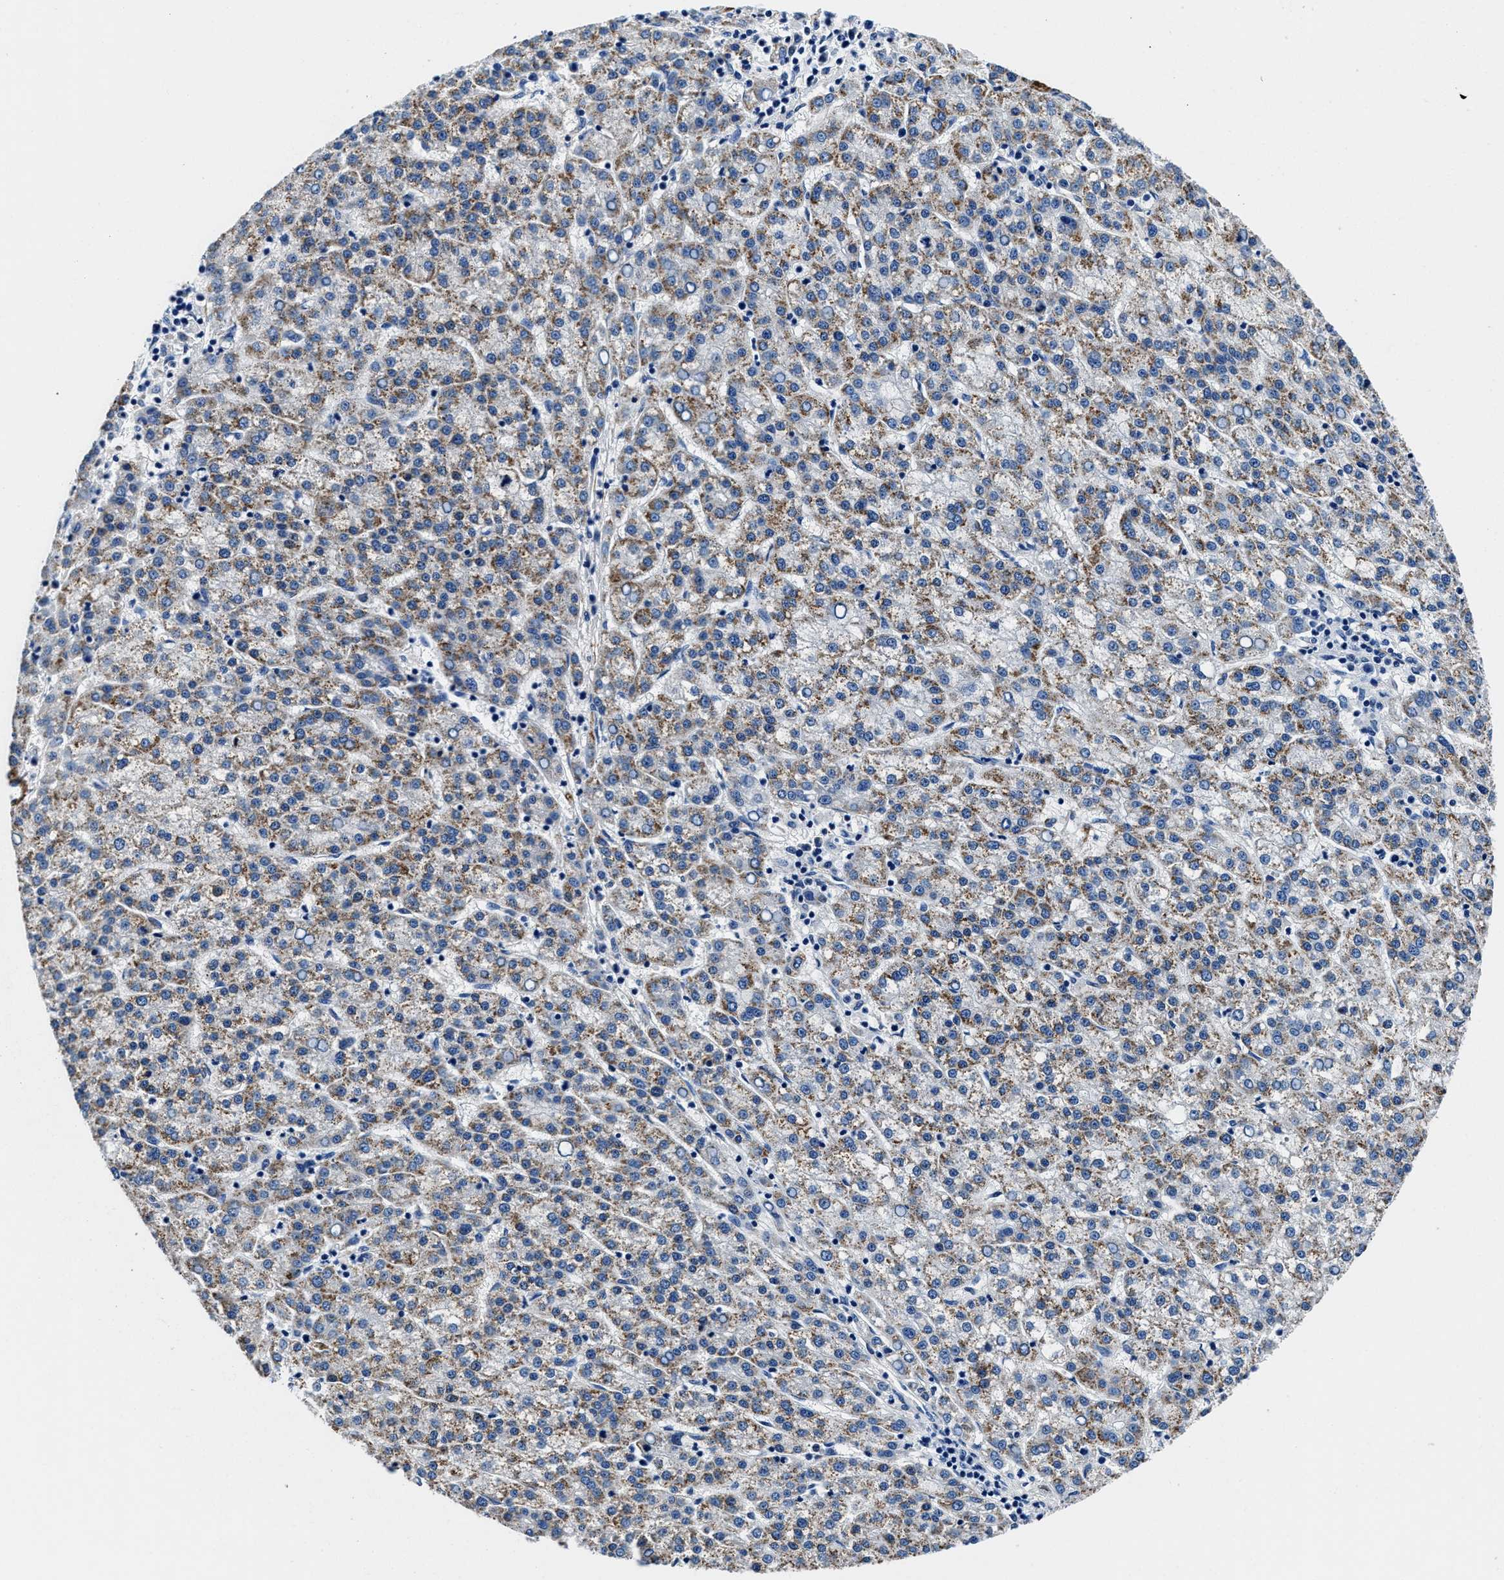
{"staining": {"intensity": "moderate", "quantity": "25%-75%", "location": "cytoplasmic/membranous"}, "tissue": "liver cancer", "cell_type": "Tumor cells", "image_type": "cancer", "snomed": [{"axis": "morphology", "description": "Carcinoma, Hepatocellular, NOS"}, {"axis": "topography", "description": "Liver"}], "caption": "There is medium levels of moderate cytoplasmic/membranous staining in tumor cells of liver cancer (hepatocellular carcinoma), as demonstrated by immunohistochemical staining (brown color).", "gene": "TEX261", "patient": {"sex": "female", "age": 58}}